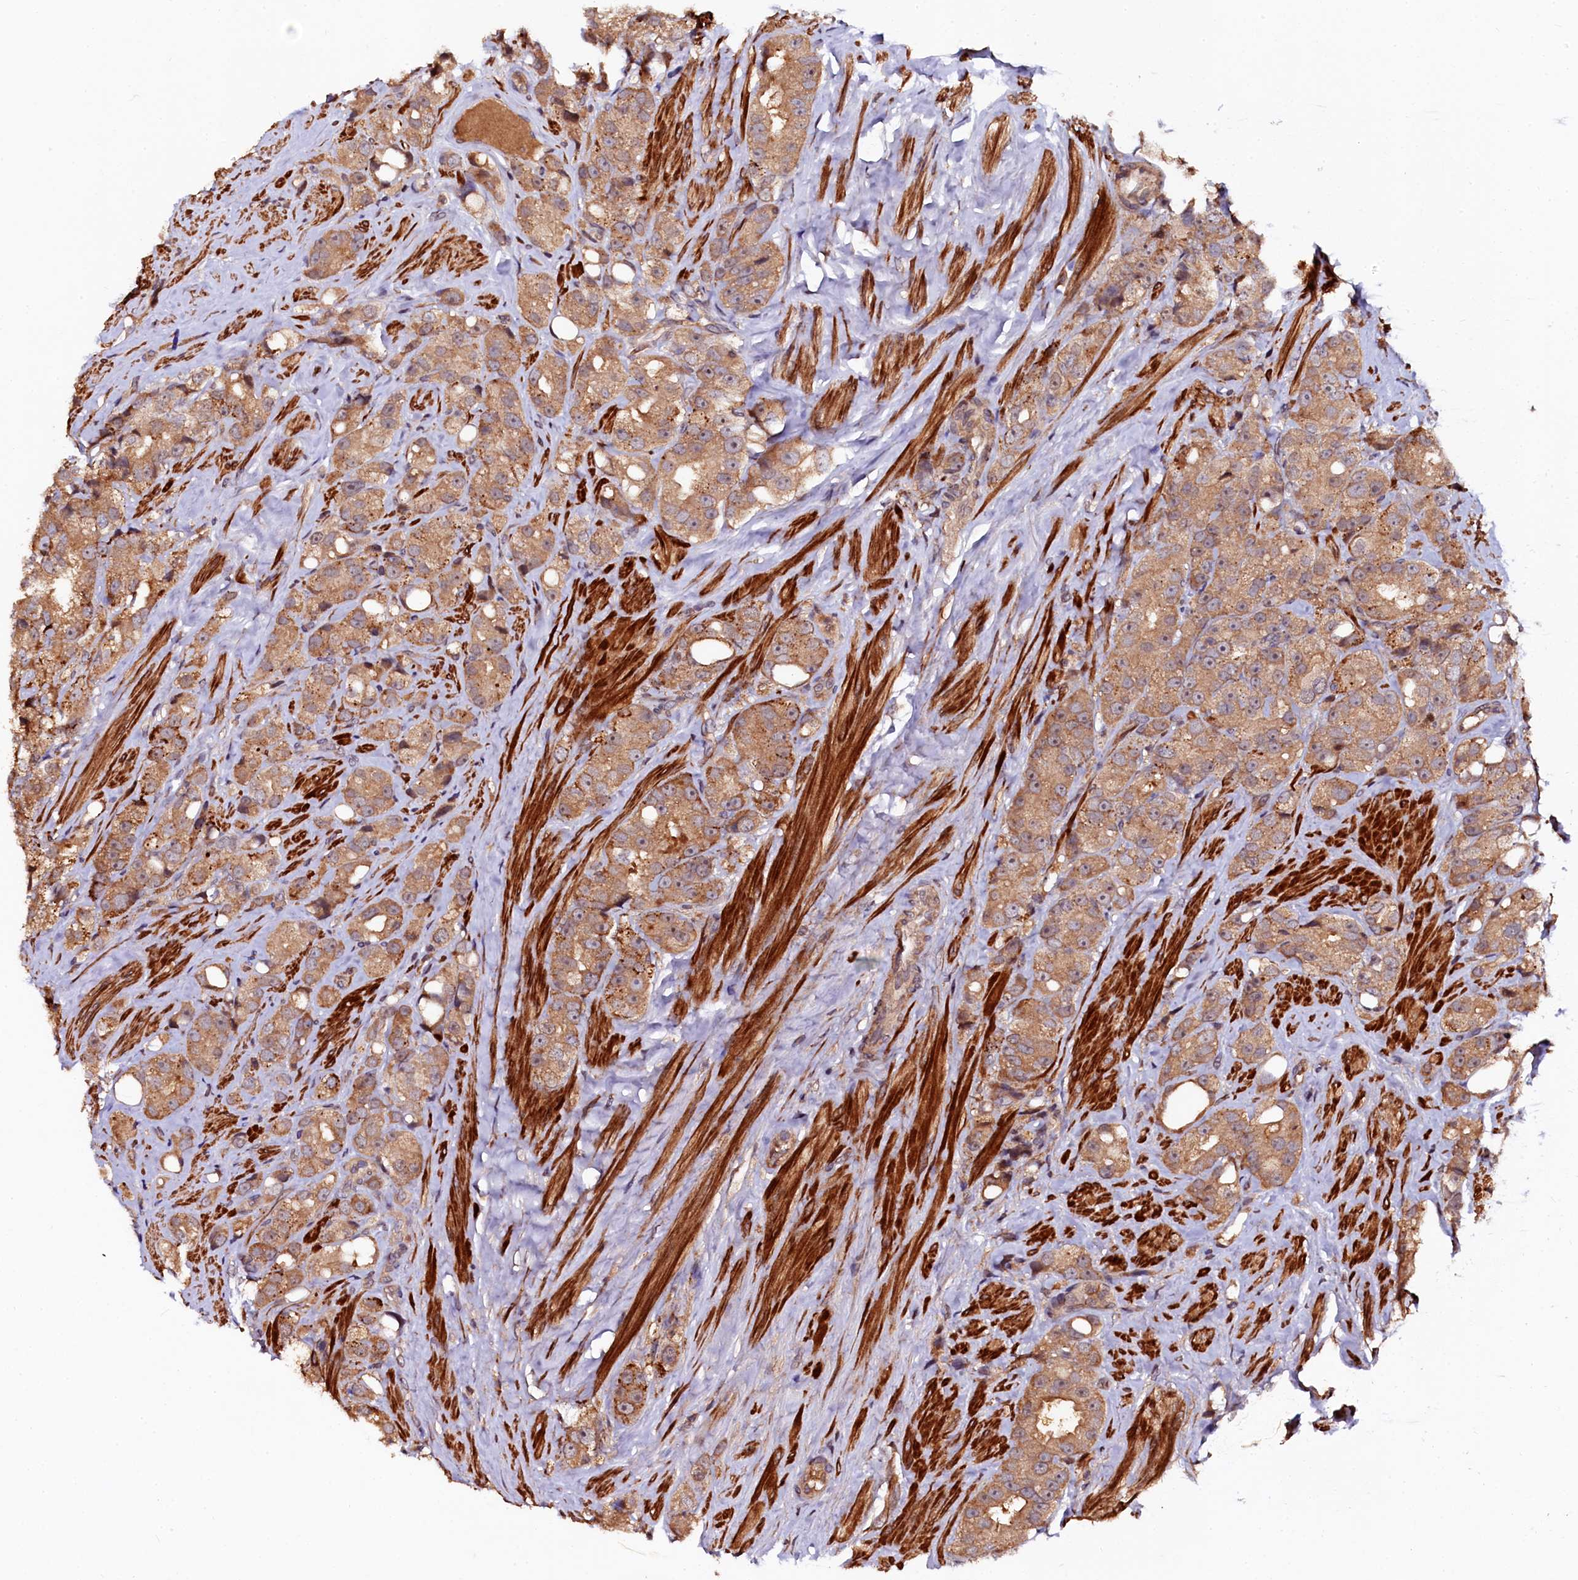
{"staining": {"intensity": "moderate", "quantity": ">75%", "location": "cytoplasmic/membranous"}, "tissue": "prostate cancer", "cell_type": "Tumor cells", "image_type": "cancer", "snomed": [{"axis": "morphology", "description": "Adenocarcinoma, NOS"}, {"axis": "topography", "description": "Prostate"}], "caption": "Moderate cytoplasmic/membranous staining is present in about >75% of tumor cells in adenocarcinoma (prostate).", "gene": "N4BP1", "patient": {"sex": "male", "age": 79}}